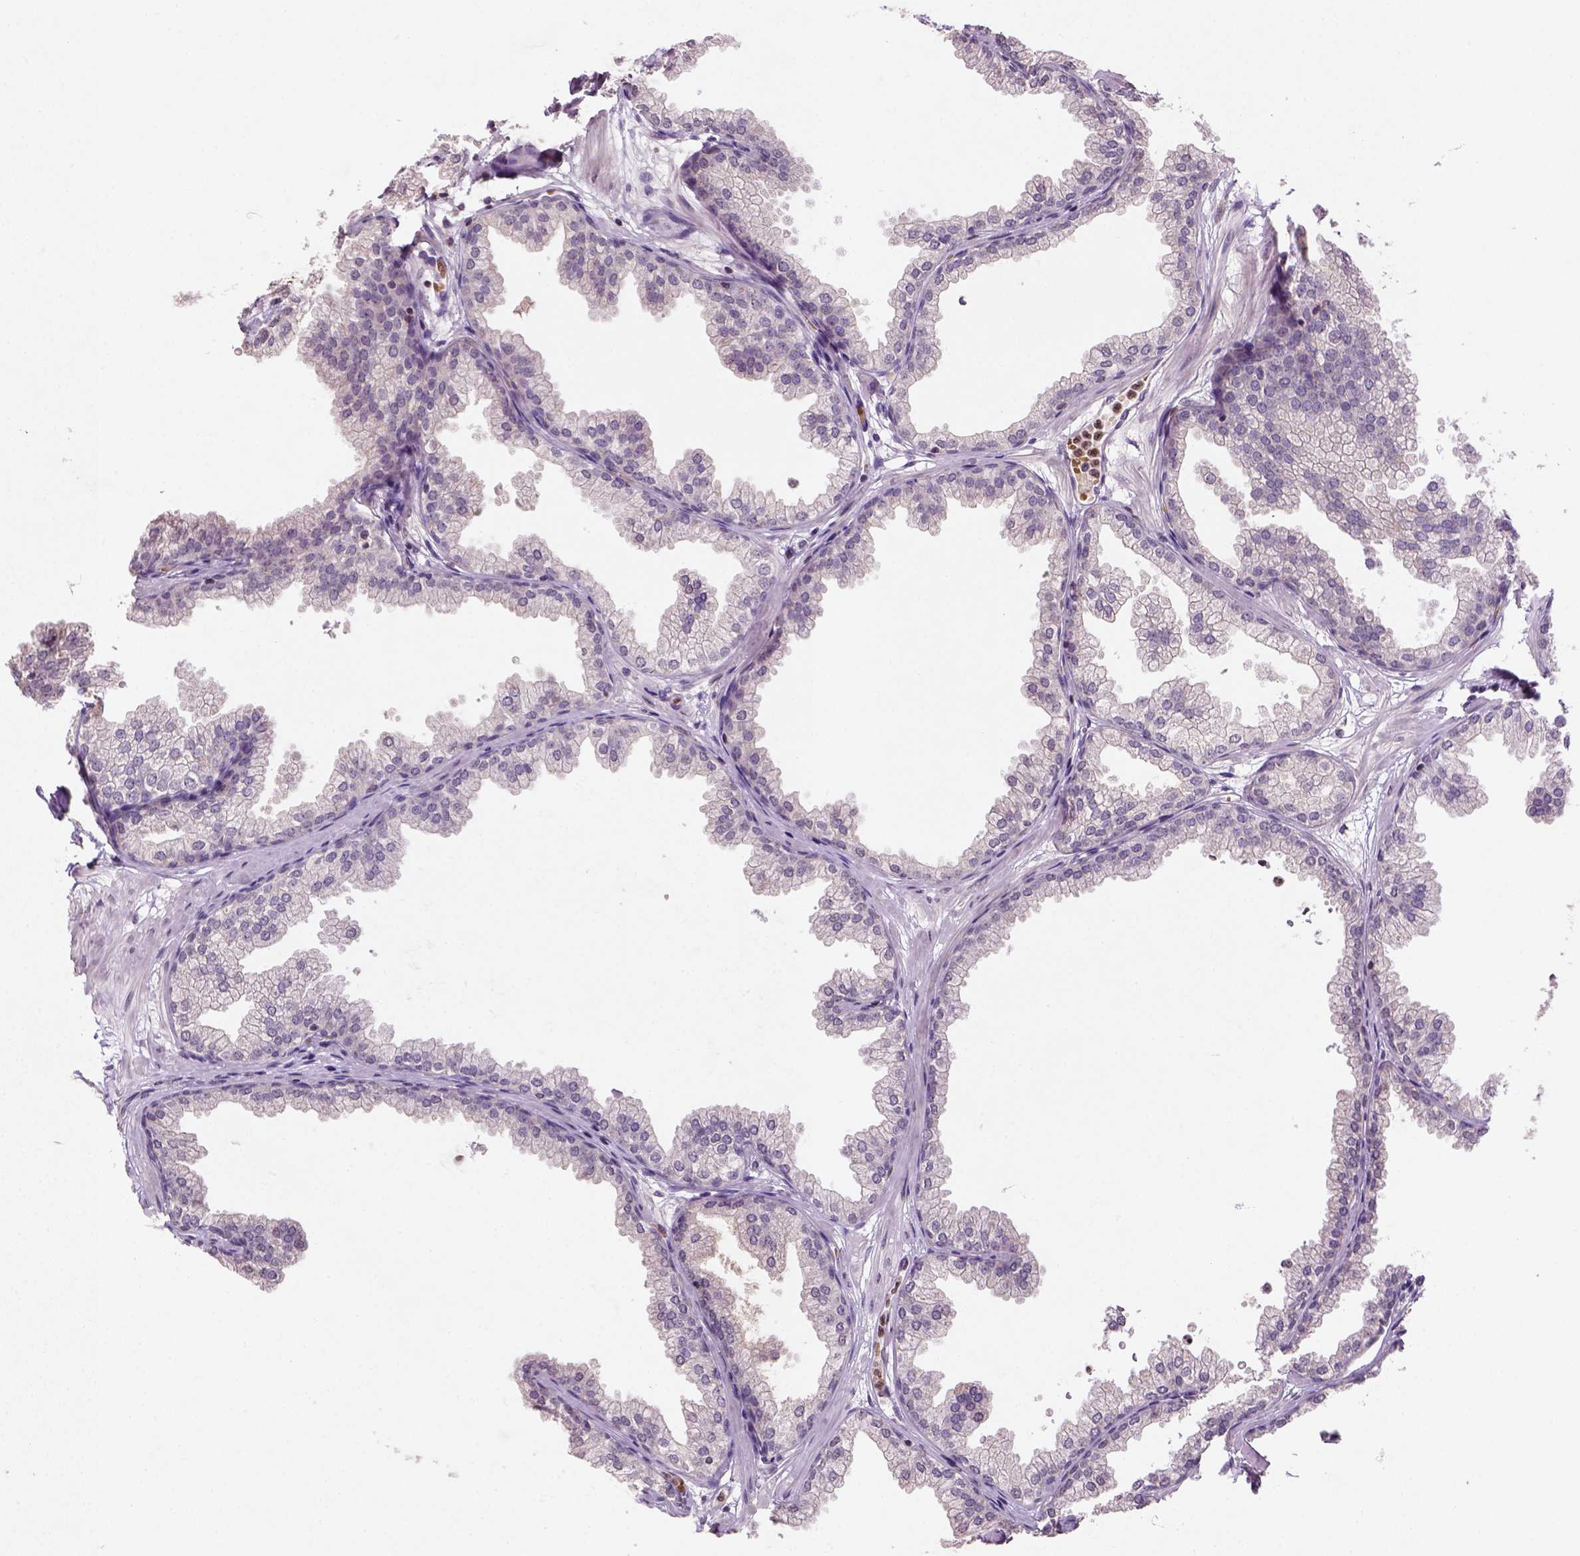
{"staining": {"intensity": "negative", "quantity": "none", "location": "none"}, "tissue": "prostate", "cell_type": "Glandular cells", "image_type": "normal", "snomed": [{"axis": "morphology", "description": "Normal tissue, NOS"}, {"axis": "topography", "description": "Prostate"}], "caption": "This is a histopathology image of immunohistochemistry (IHC) staining of unremarkable prostate, which shows no expression in glandular cells. (Brightfield microscopy of DAB immunohistochemistry (IHC) at high magnification).", "gene": "NUDT3", "patient": {"sex": "male", "age": 37}}